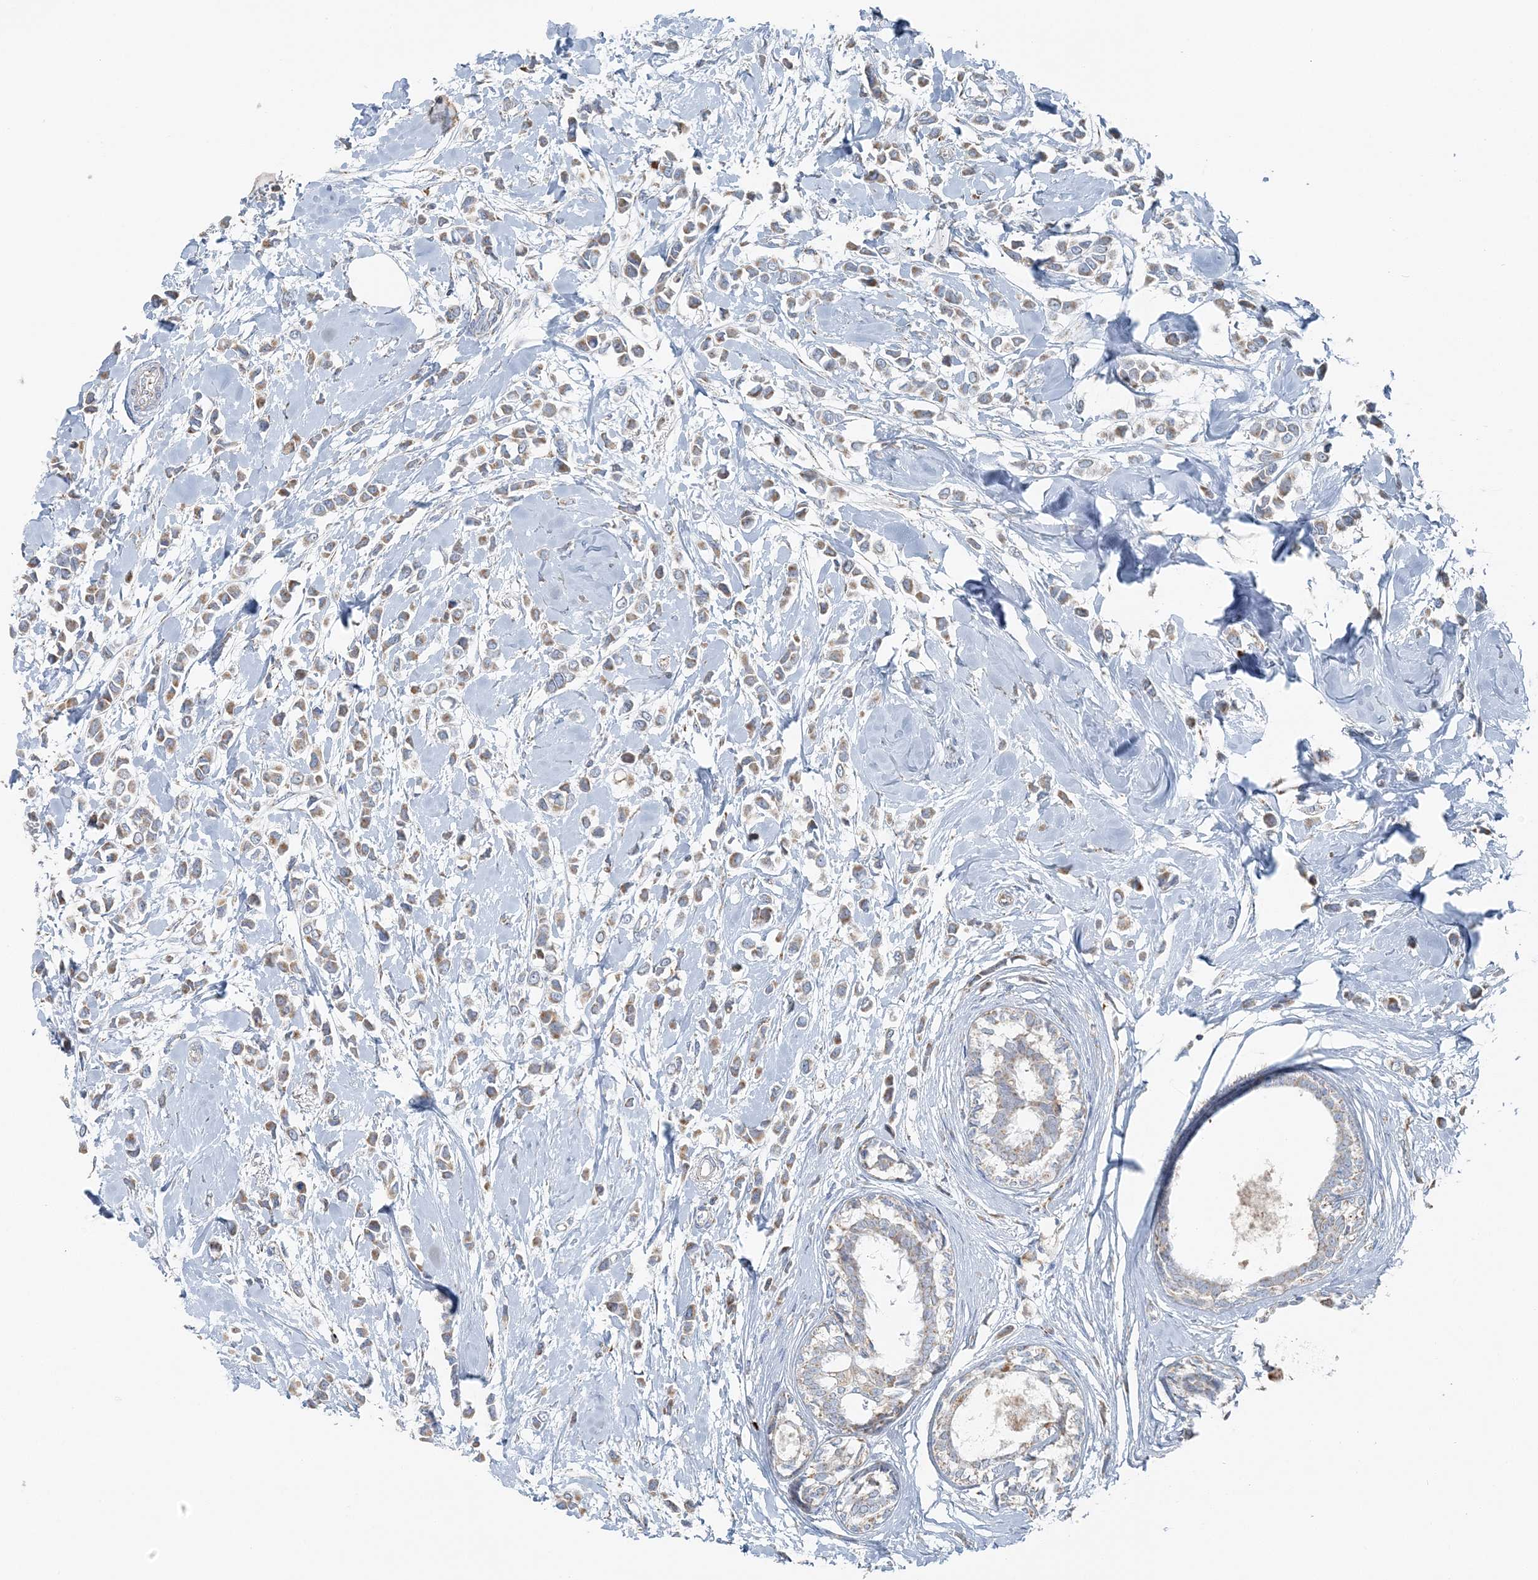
{"staining": {"intensity": "weak", "quantity": "25%-75%", "location": "cytoplasmic/membranous"}, "tissue": "breast cancer", "cell_type": "Tumor cells", "image_type": "cancer", "snomed": [{"axis": "morphology", "description": "Lobular carcinoma"}, {"axis": "topography", "description": "Breast"}], "caption": "Protein staining of lobular carcinoma (breast) tissue demonstrates weak cytoplasmic/membranous positivity in approximately 25%-75% of tumor cells.", "gene": "SLC22A16", "patient": {"sex": "female", "age": 51}}